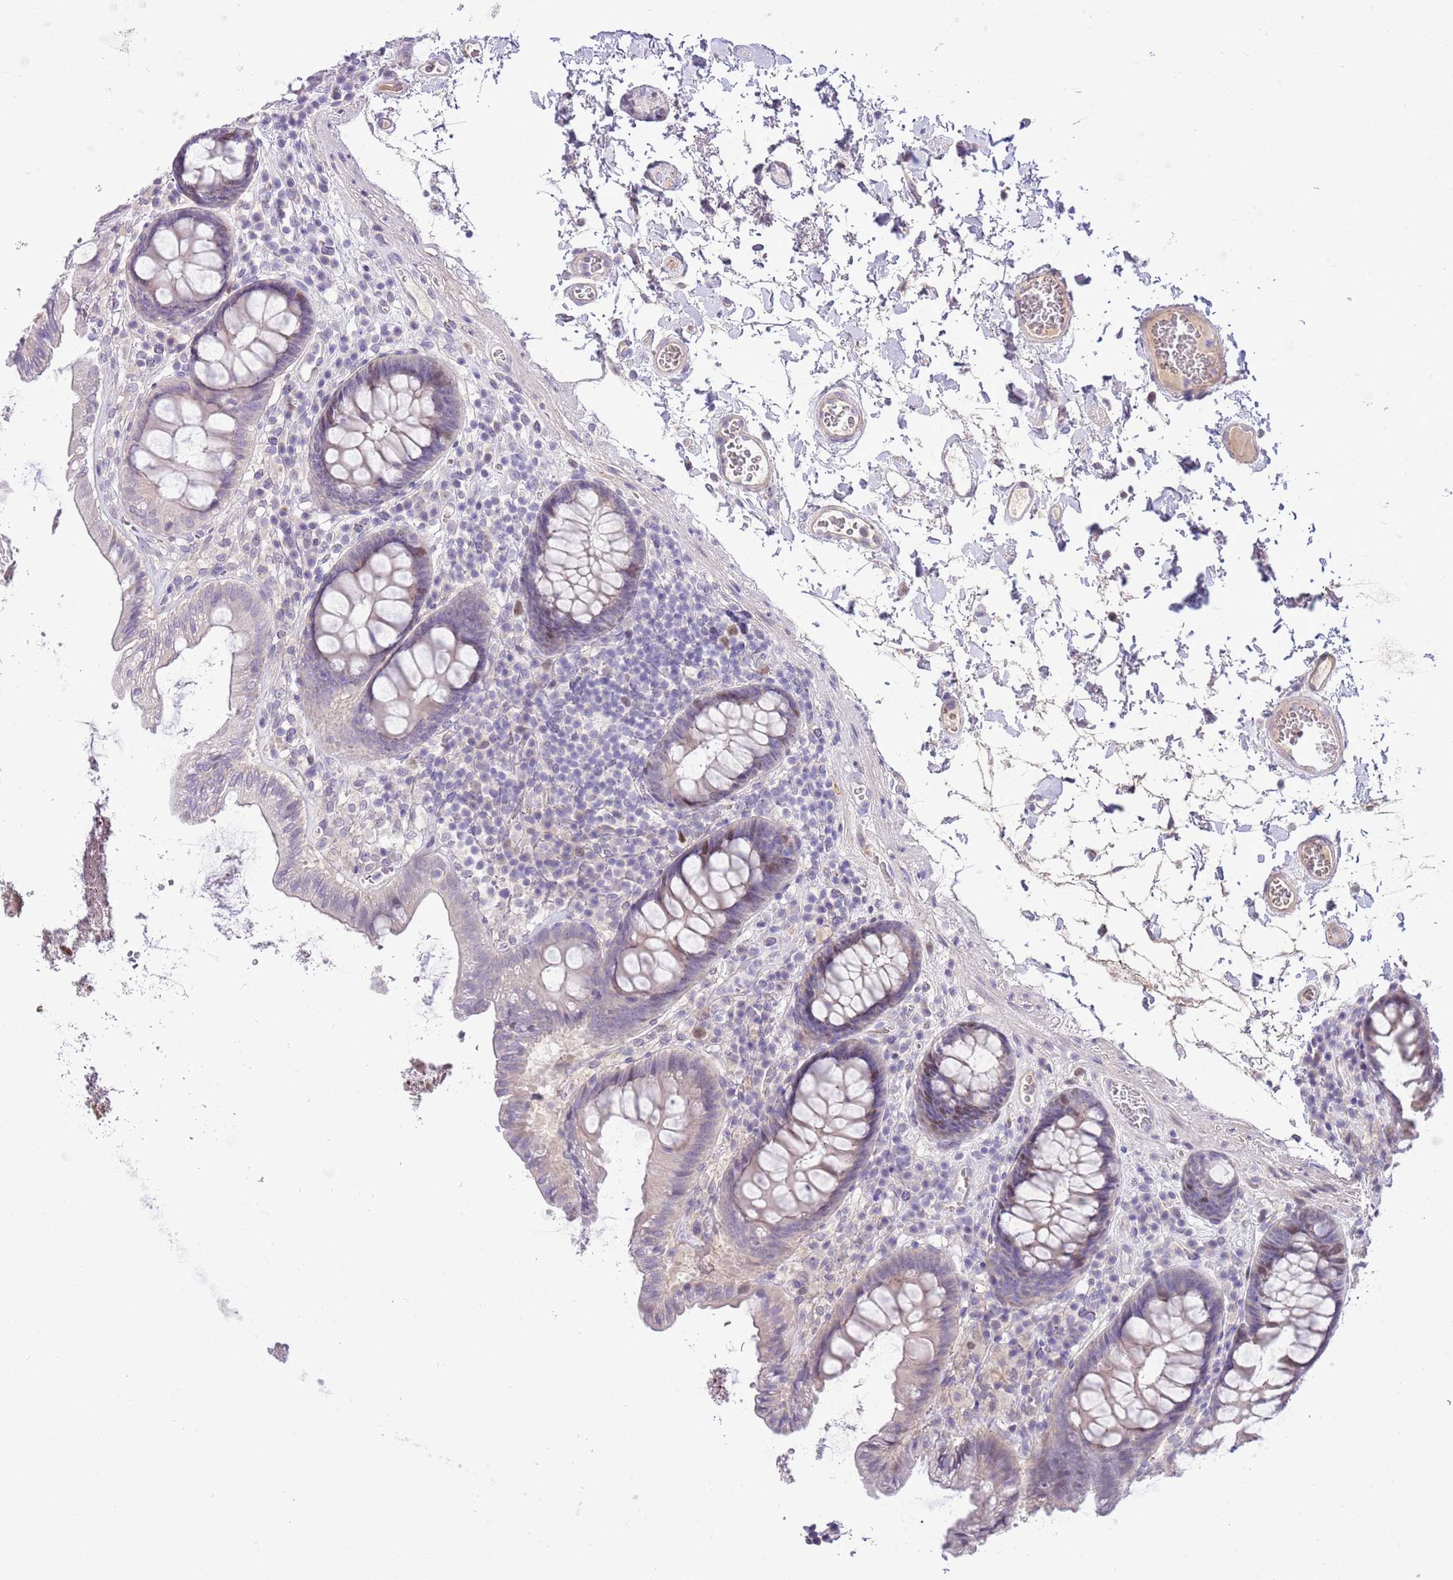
{"staining": {"intensity": "negative", "quantity": "none", "location": "none"}, "tissue": "colon", "cell_type": "Endothelial cells", "image_type": "normal", "snomed": [{"axis": "morphology", "description": "Normal tissue, NOS"}, {"axis": "topography", "description": "Colon"}], "caption": "Protein analysis of unremarkable colon shows no significant positivity in endothelial cells.", "gene": "FBRSL1", "patient": {"sex": "male", "age": 84}}